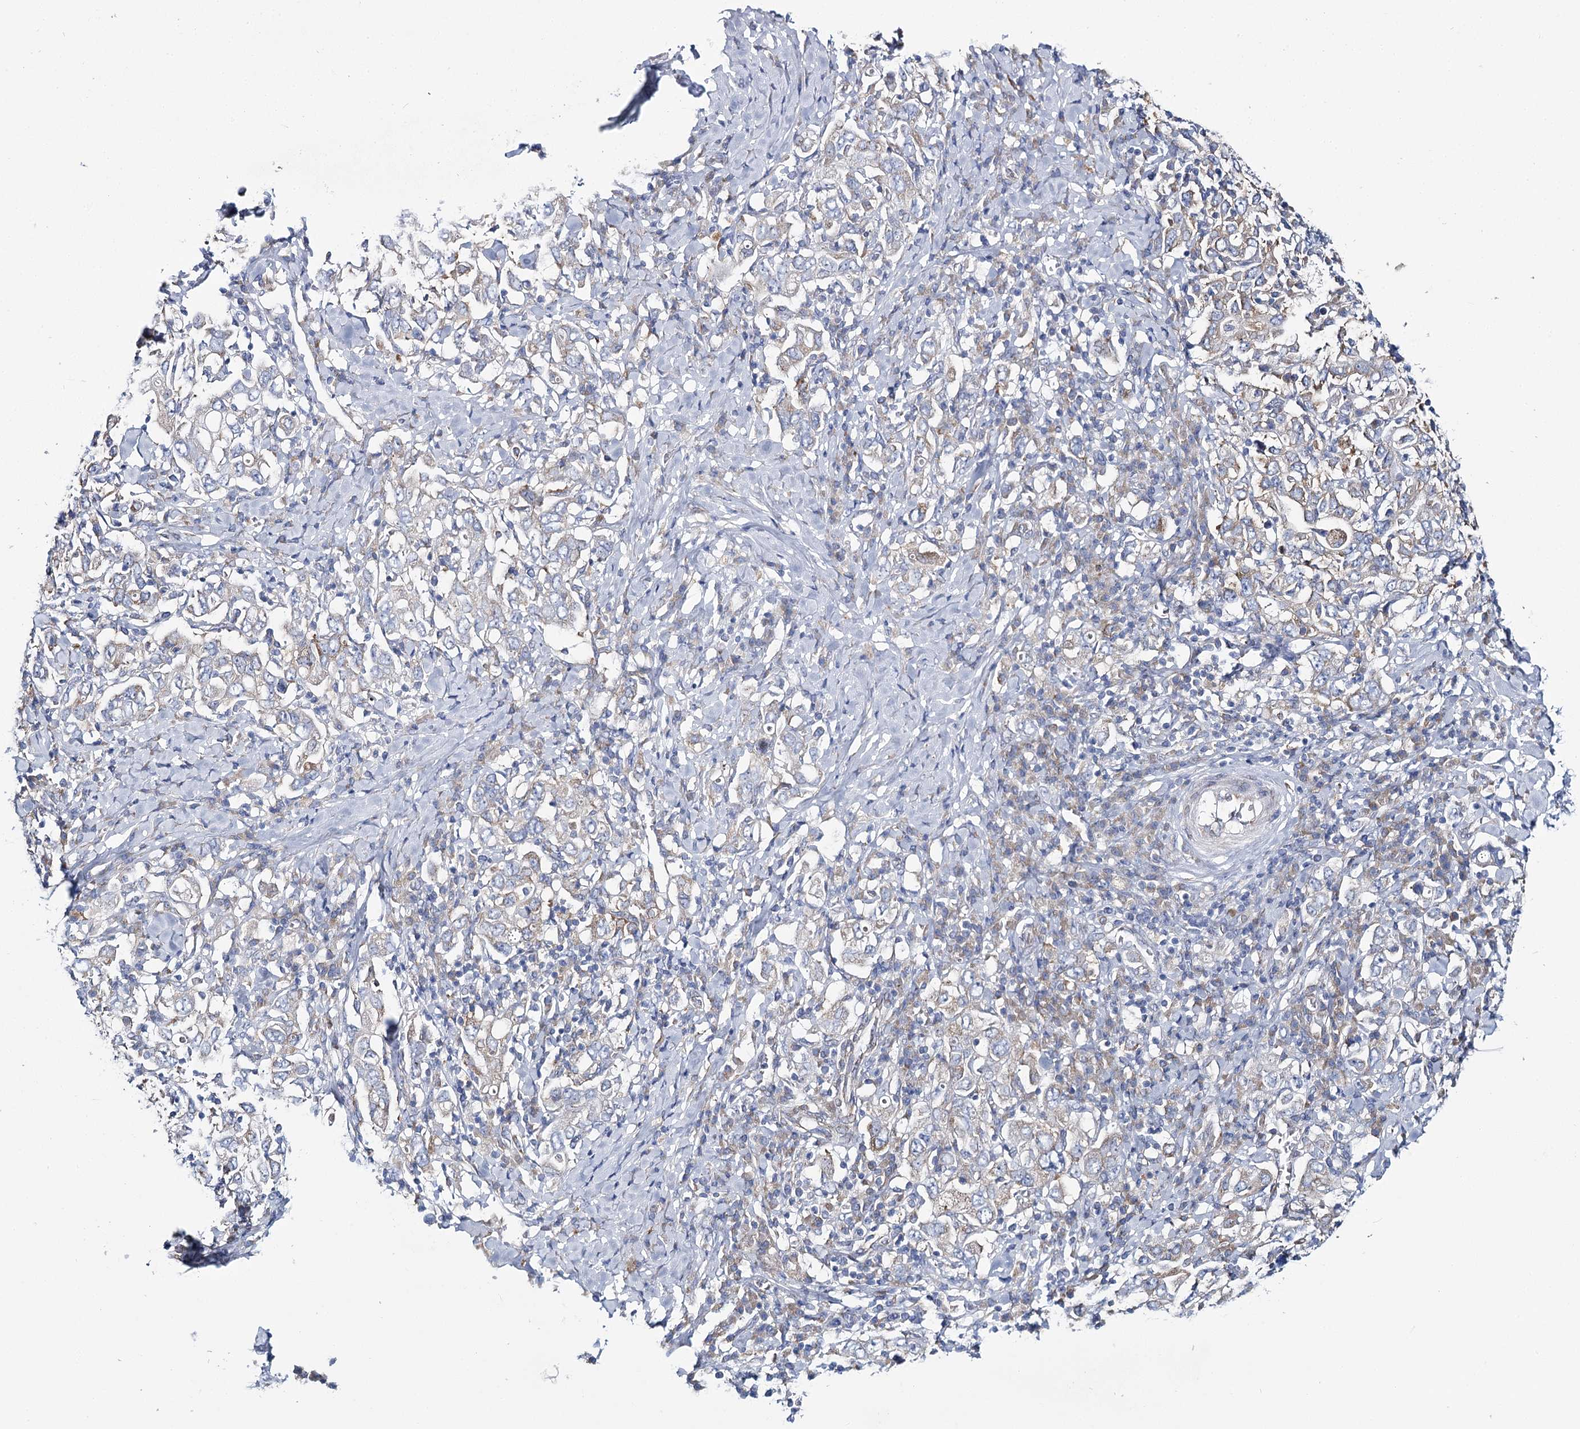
{"staining": {"intensity": "weak", "quantity": "<25%", "location": "cytoplasmic/membranous"}, "tissue": "stomach cancer", "cell_type": "Tumor cells", "image_type": "cancer", "snomed": [{"axis": "morphology", "description": "Adenocarcinoma, NOS"}, {"axis": "topography", "description": "Stomach, upper"}], "caption": "IHC image of human stomach cancer (adenocarcinoma) stained for a protein (brown), which shows no staining in tumor cells. (DAB immunohistochemistry (IHC) with hematoxylin counter stain).", "gene": "THUMPD3", "patient": {"sex": "male", "age": 62}}